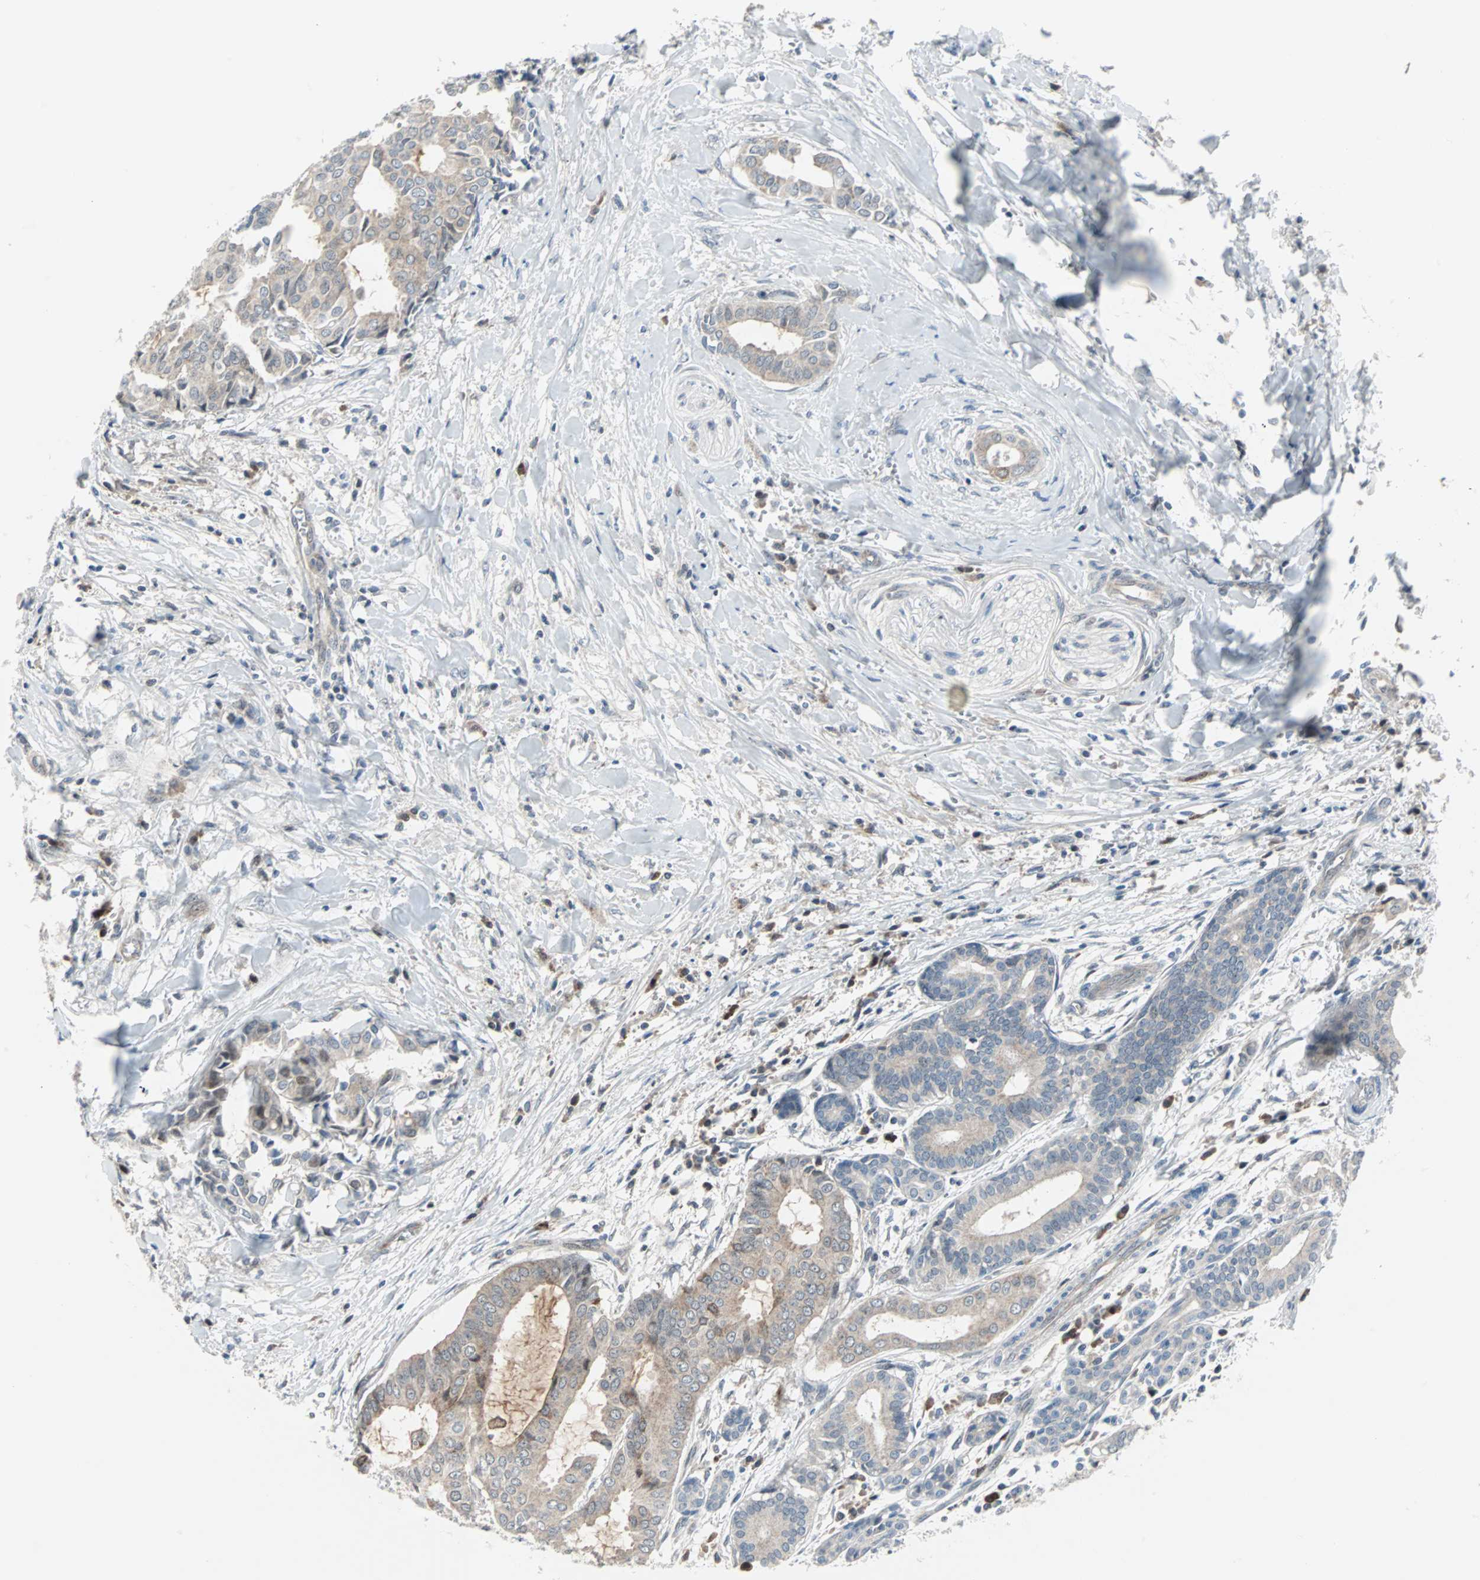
{"staining": {"intensity": "weak", "quantity": "<25%", "location": "cytoplasmic/membranous"}, "tissue": "head and neck cancer", "cell_type": "Tumor cells", "image_type": "cancer", "snomed": [{"axis": "morphology", "description": "Adenocarcinoma, NOS"}, {"axis": "topography", "description": "Salivary gland"}, {"axis": "topography", "description": "Head-Neck"}], "caption": "Immunohistochemistry (IHC) micrograph of human adenocarcinoma (head and neck) stained for a protein (brown), which exhibits no expression in tumor cells. The staining is performed using DAB brown chromogen with nuclei counter-stained in using hematoxylin.", "gene": "CASP3", "patient": {"sex": "female", "age": 59}}